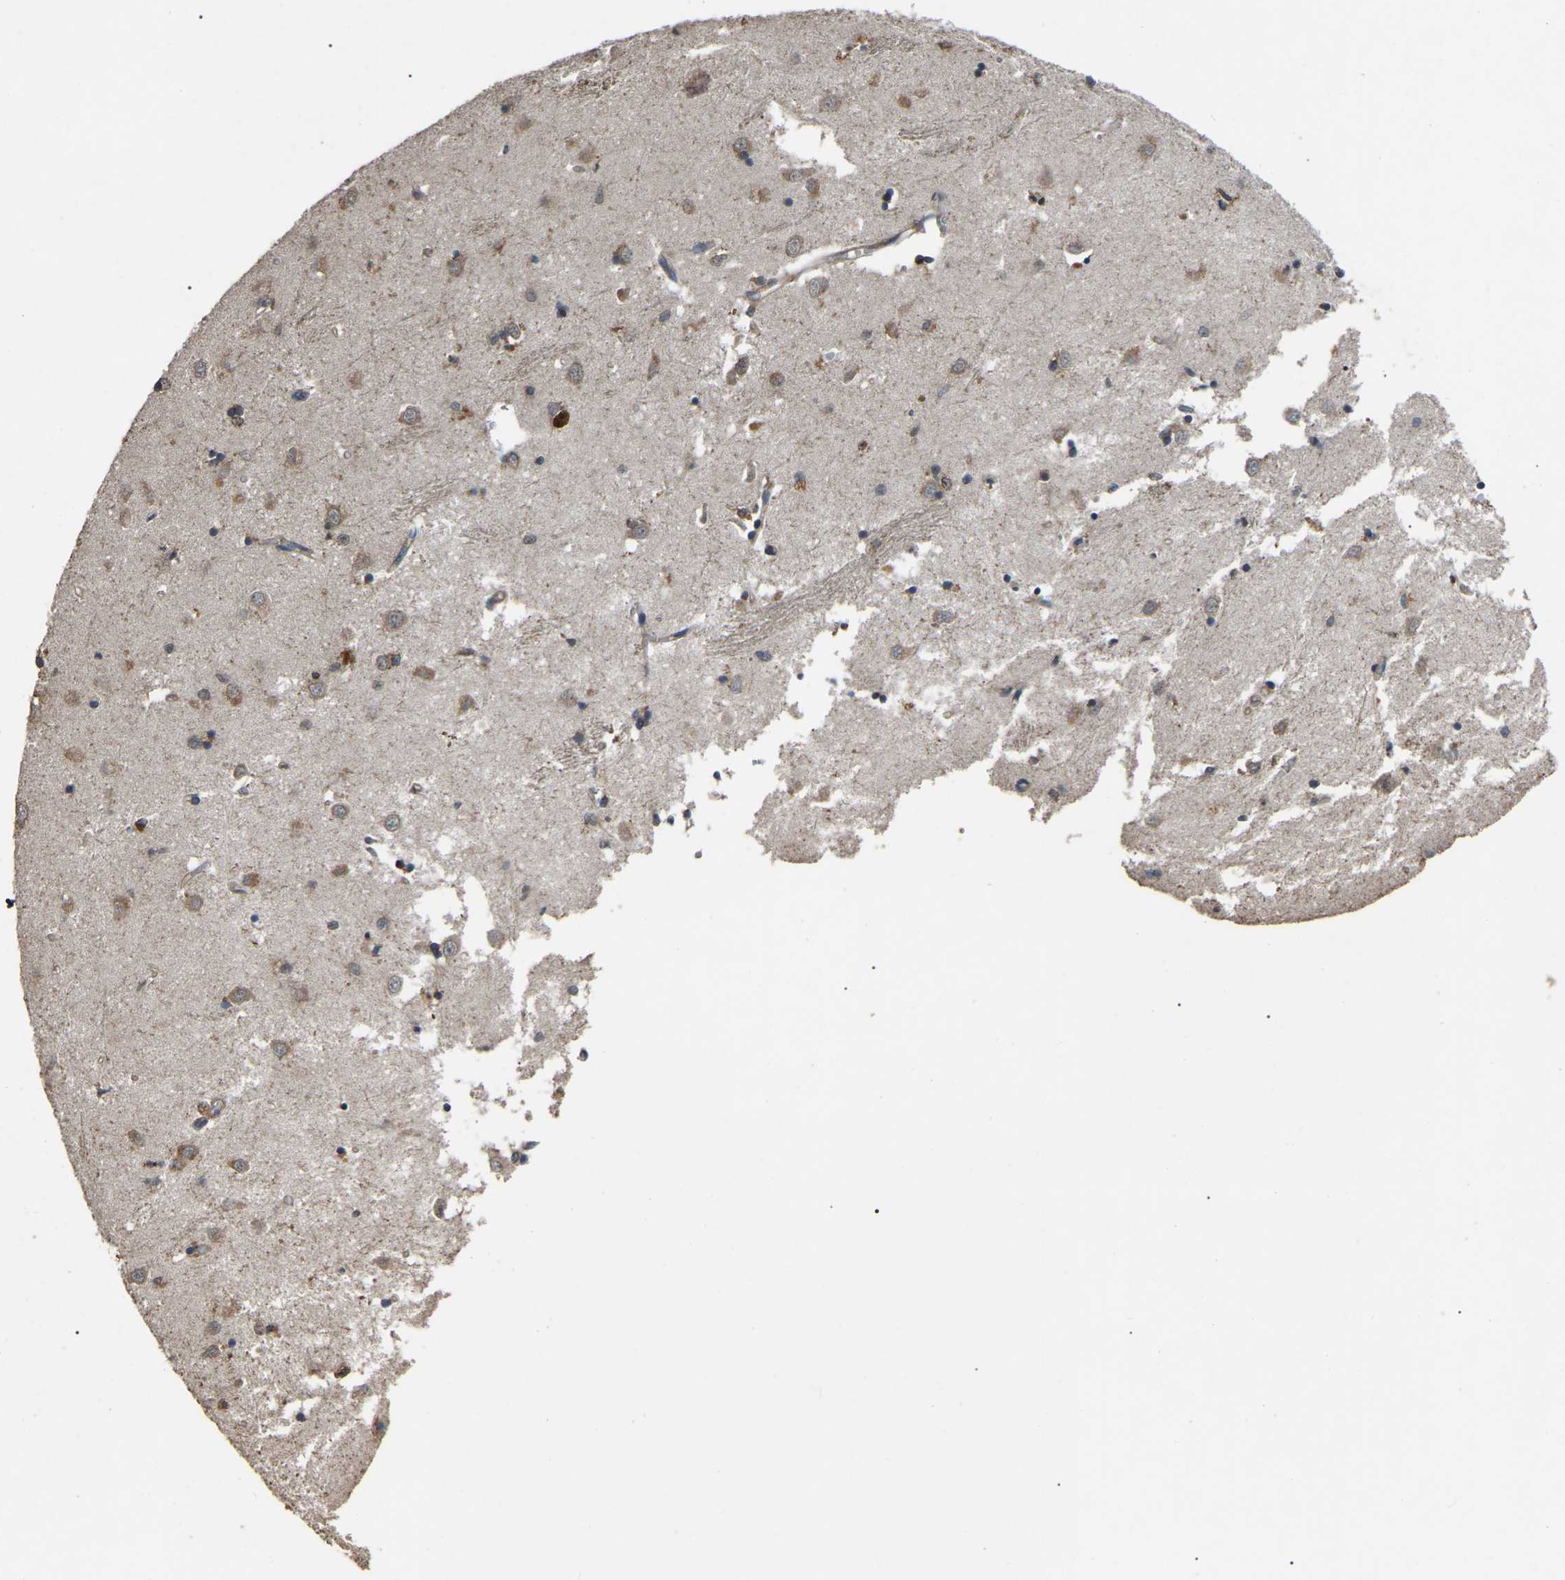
{"staining": {"intensity": "moderate", "quantity": ">75%", "location": "cytoplasmic/membranous"}, "tissue": "caudate", "cell_type": "Glial cells", "image_type": "normal", "snomed": [{"axis": "morphology", "description": "Normal tissue, NOS"}, {"axis": "topography", "description": "Lateral ventricle wall"}], "caption": "Immunohistochemistry (IHC) of benign caudate shows medium levels of moderate cytoplasmic/membranous positivity in about >75% of glial cells.", "gene": "AIMP1", "patient": {"sex": "female", "age": 19}}